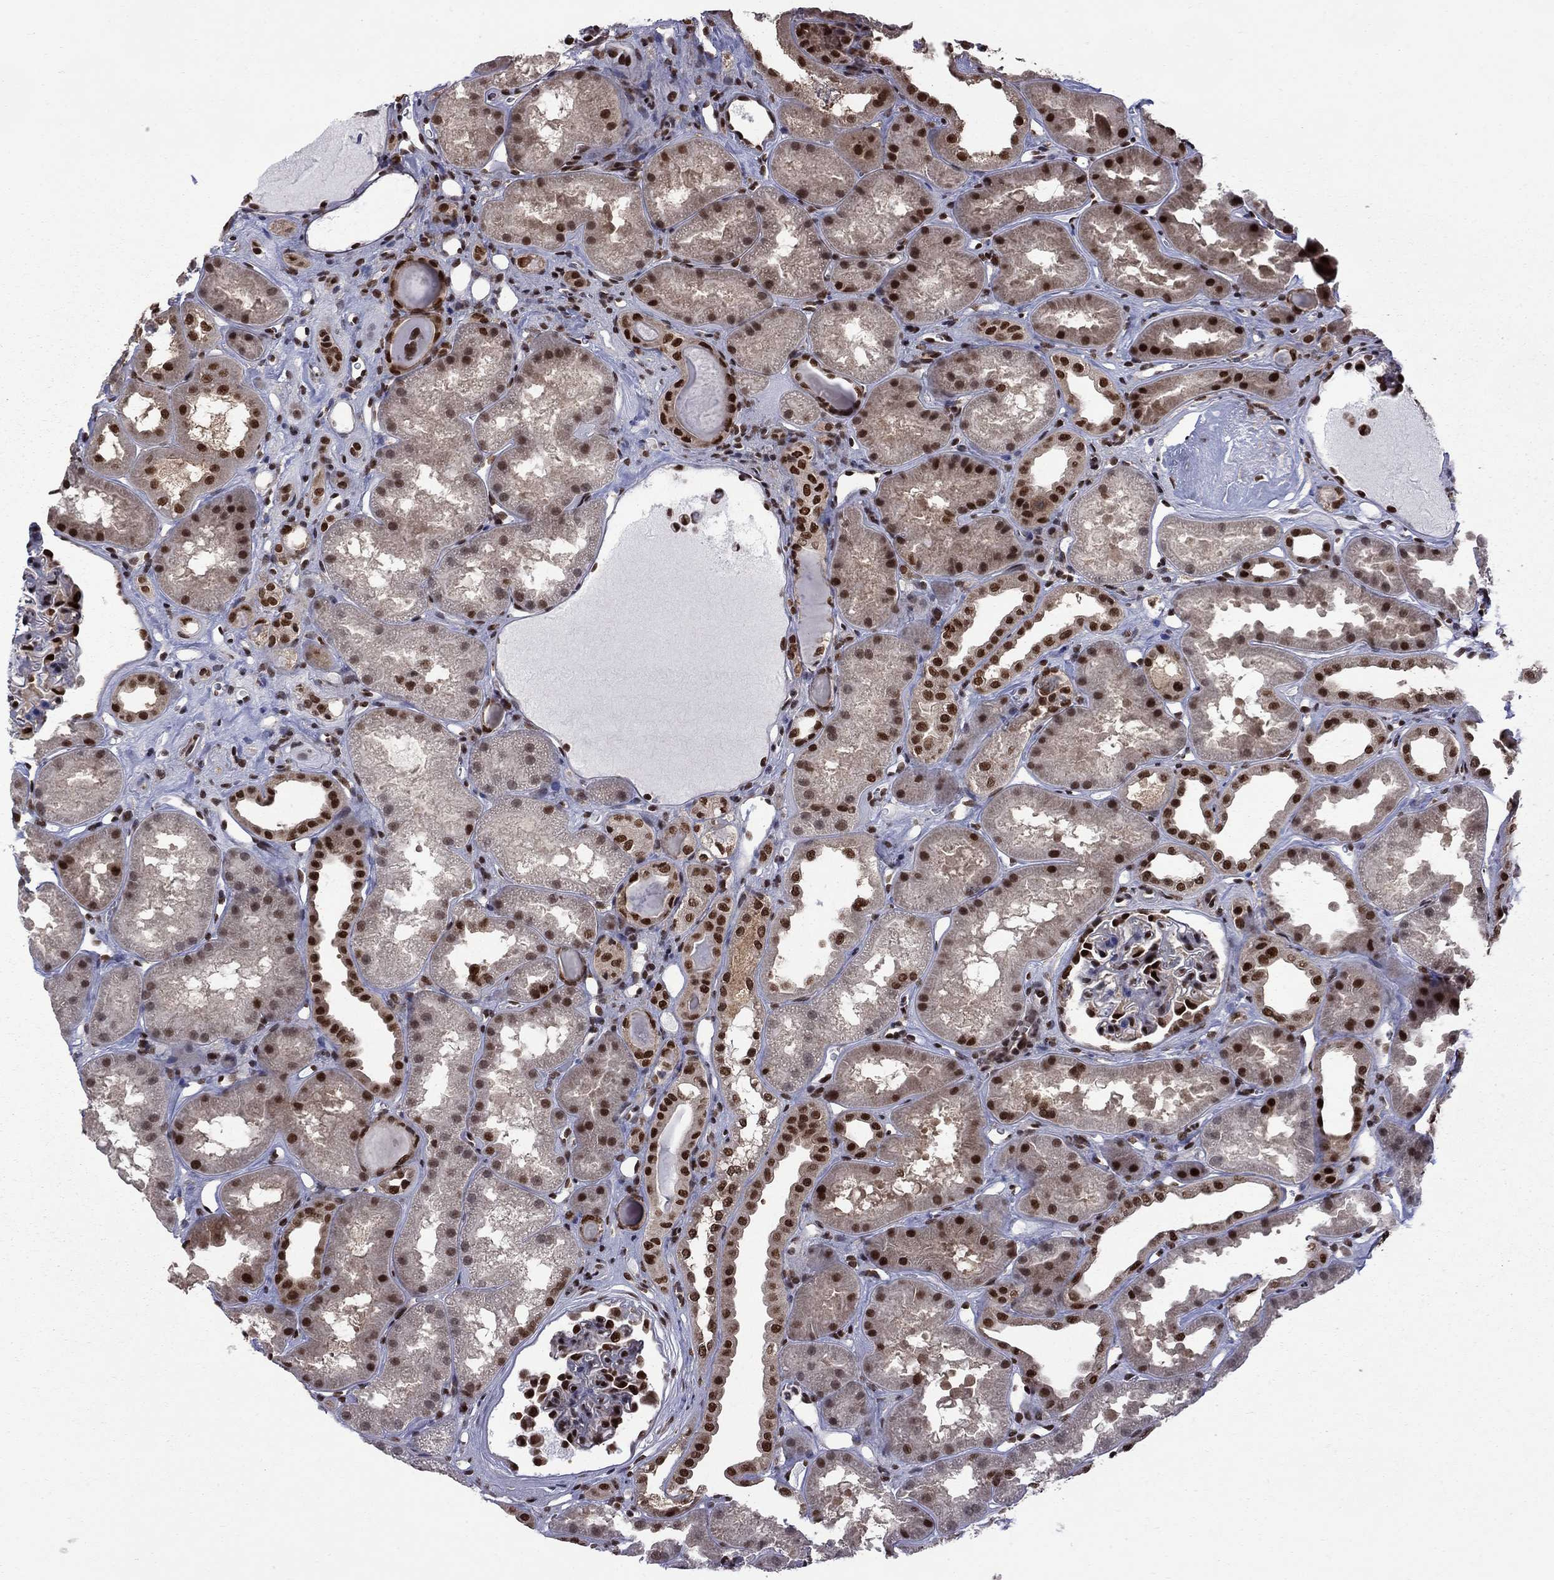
{"staining": {"intensity": "strong", "quantity": ">75%", "location": "nuclear"}, "tissue": "kidney", "cell_type": "Cells in glomeruli", "image_type": "normal", "snomed": [{"axis": "morphology", "description": "Normal tissue, NOS"}, {"axis": "topography", "description": "Kidney"}], "caption": "Kidney stained with DAB immunohistochemistry (IHC) shows high levels of strong nuclear positivity in approximately >75% of cells in glomeruli.", "gene": "MED25", "patient": {"sex": "male", "age": 61}}